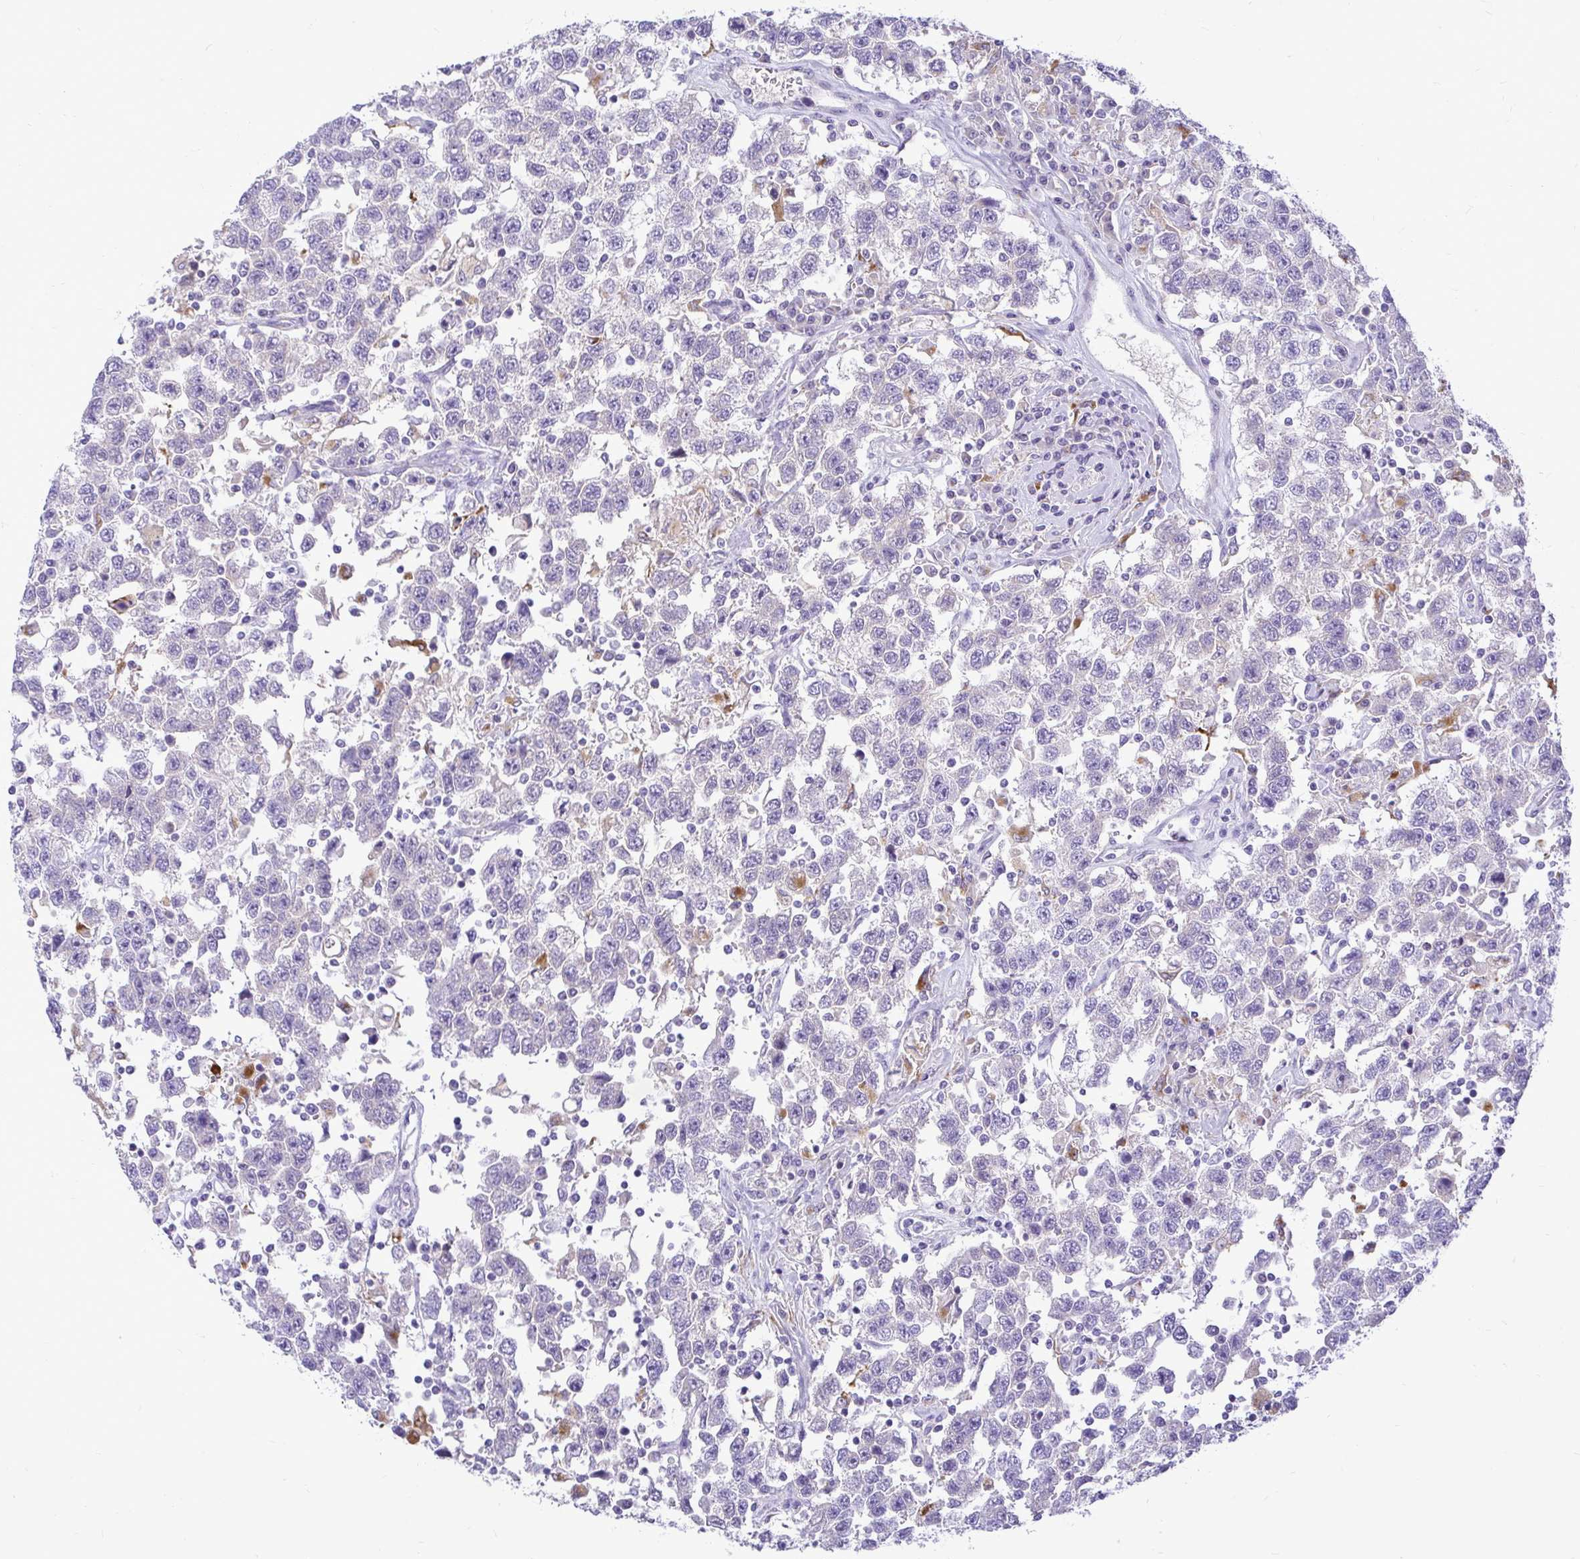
{"staining": {"intensity": "negative", "quantity": "none", "location": "none"}, "tissue": "testis cancer", "cell_type": "Tumor cells", "image_type": "cancer", "snomed": [{"axis": "morphology", "description": "Seminoma, NOS"}, {"axis": "topography", "description": "Testis"}], "caption": "Tumor cells are negative for brown protein staining in testis cancer.", "gene": "PKN3", "patient": {"sex": "male", "age": 41}}